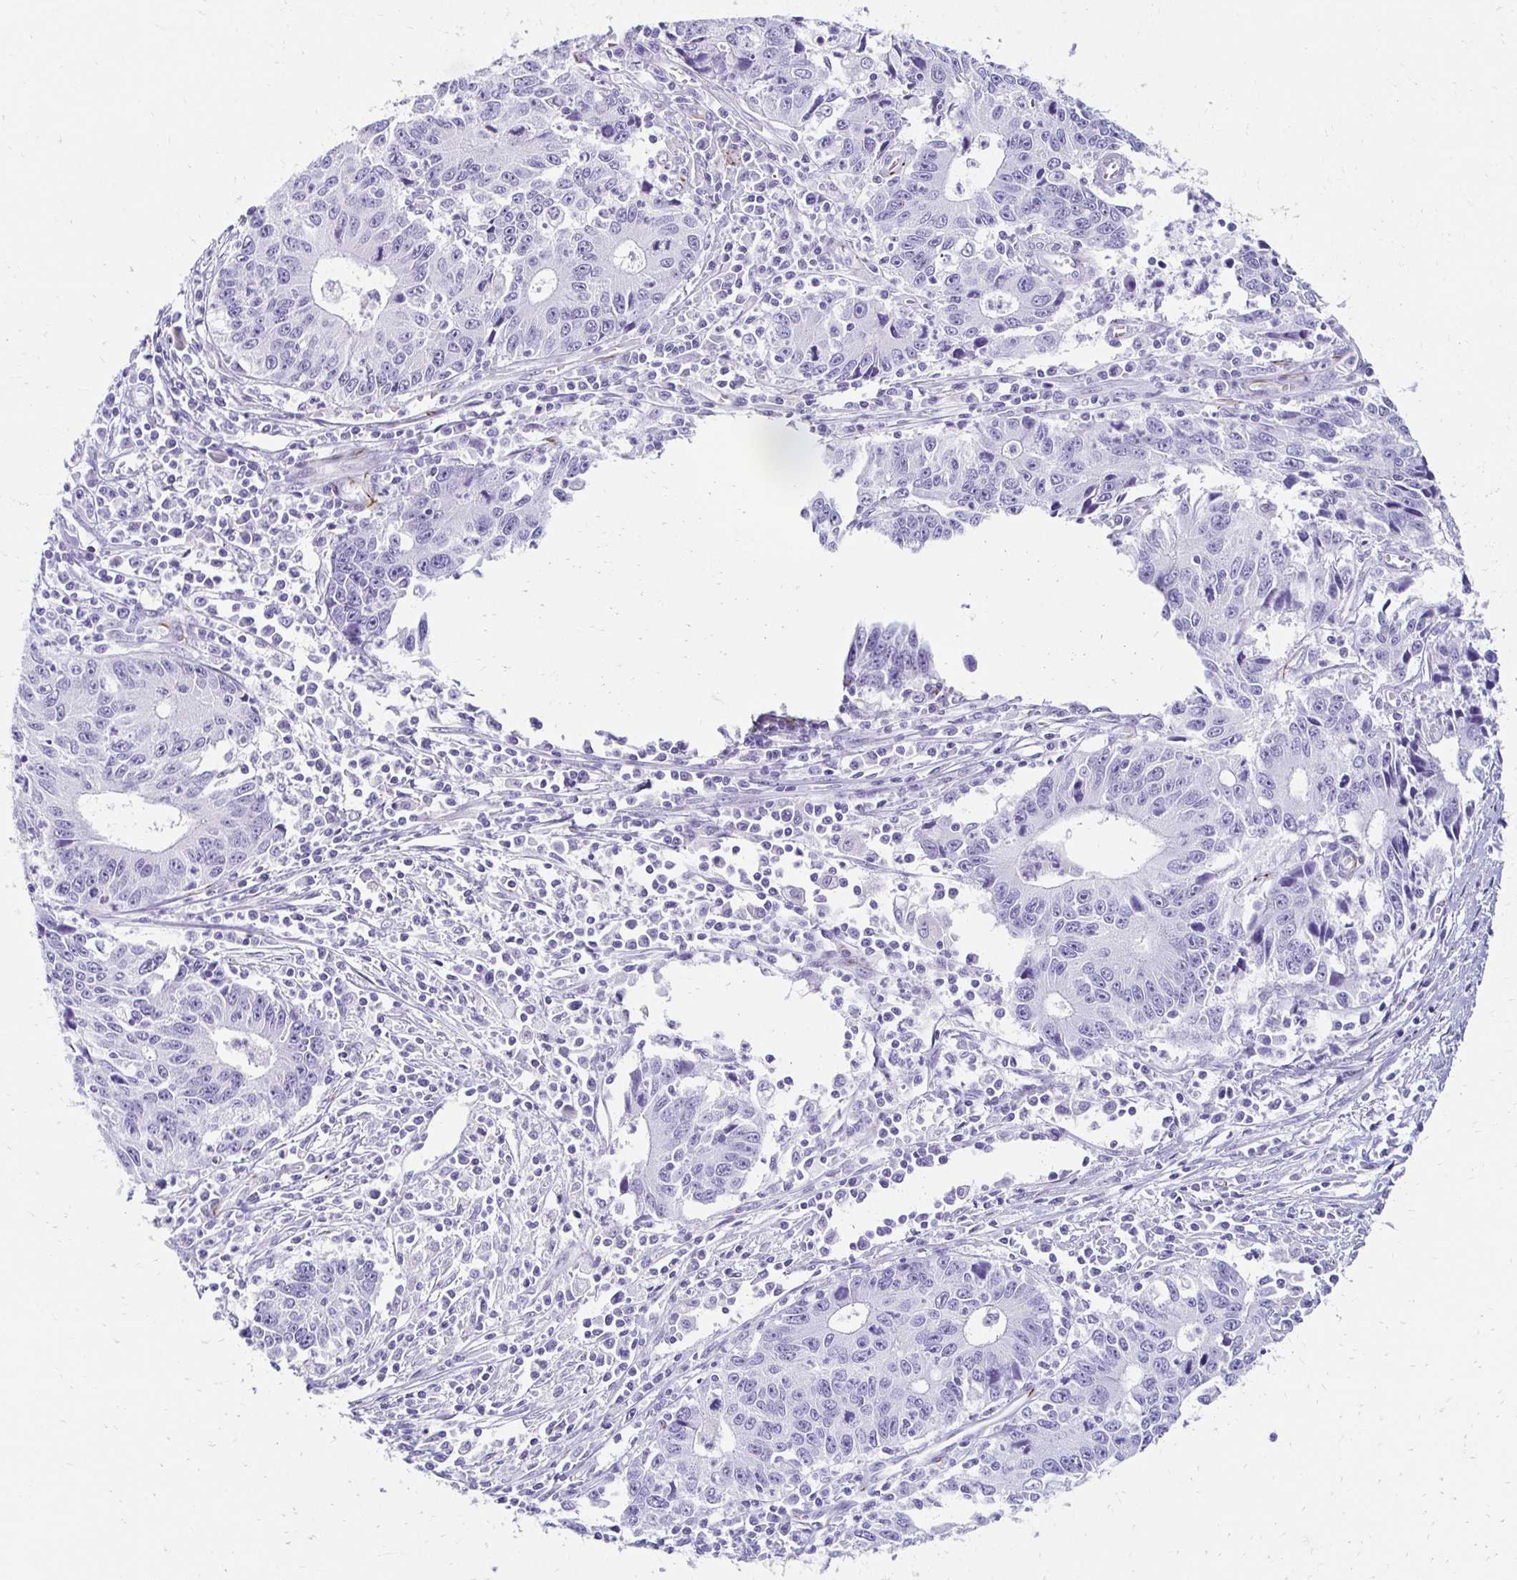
{"staining": {"intensity": "negative", "quantity": "none", "location": "none"}, "tissue": "liver cancer", "cell_type": "Tumor cells", "image_type": "cancer", "snomed": [{"axis": "morphology", "description": "Cholangiocarcinoma"}, {"axis": "topography", "description": "Liver"}], "caption": "Human liver cancer (cholangiocarcinoma) stained for a protein using immunohistochemistry exhibits no positivity in tumor cells.", "gene": "TMEM54", "patient": {"sex": "male", "age": 65}}